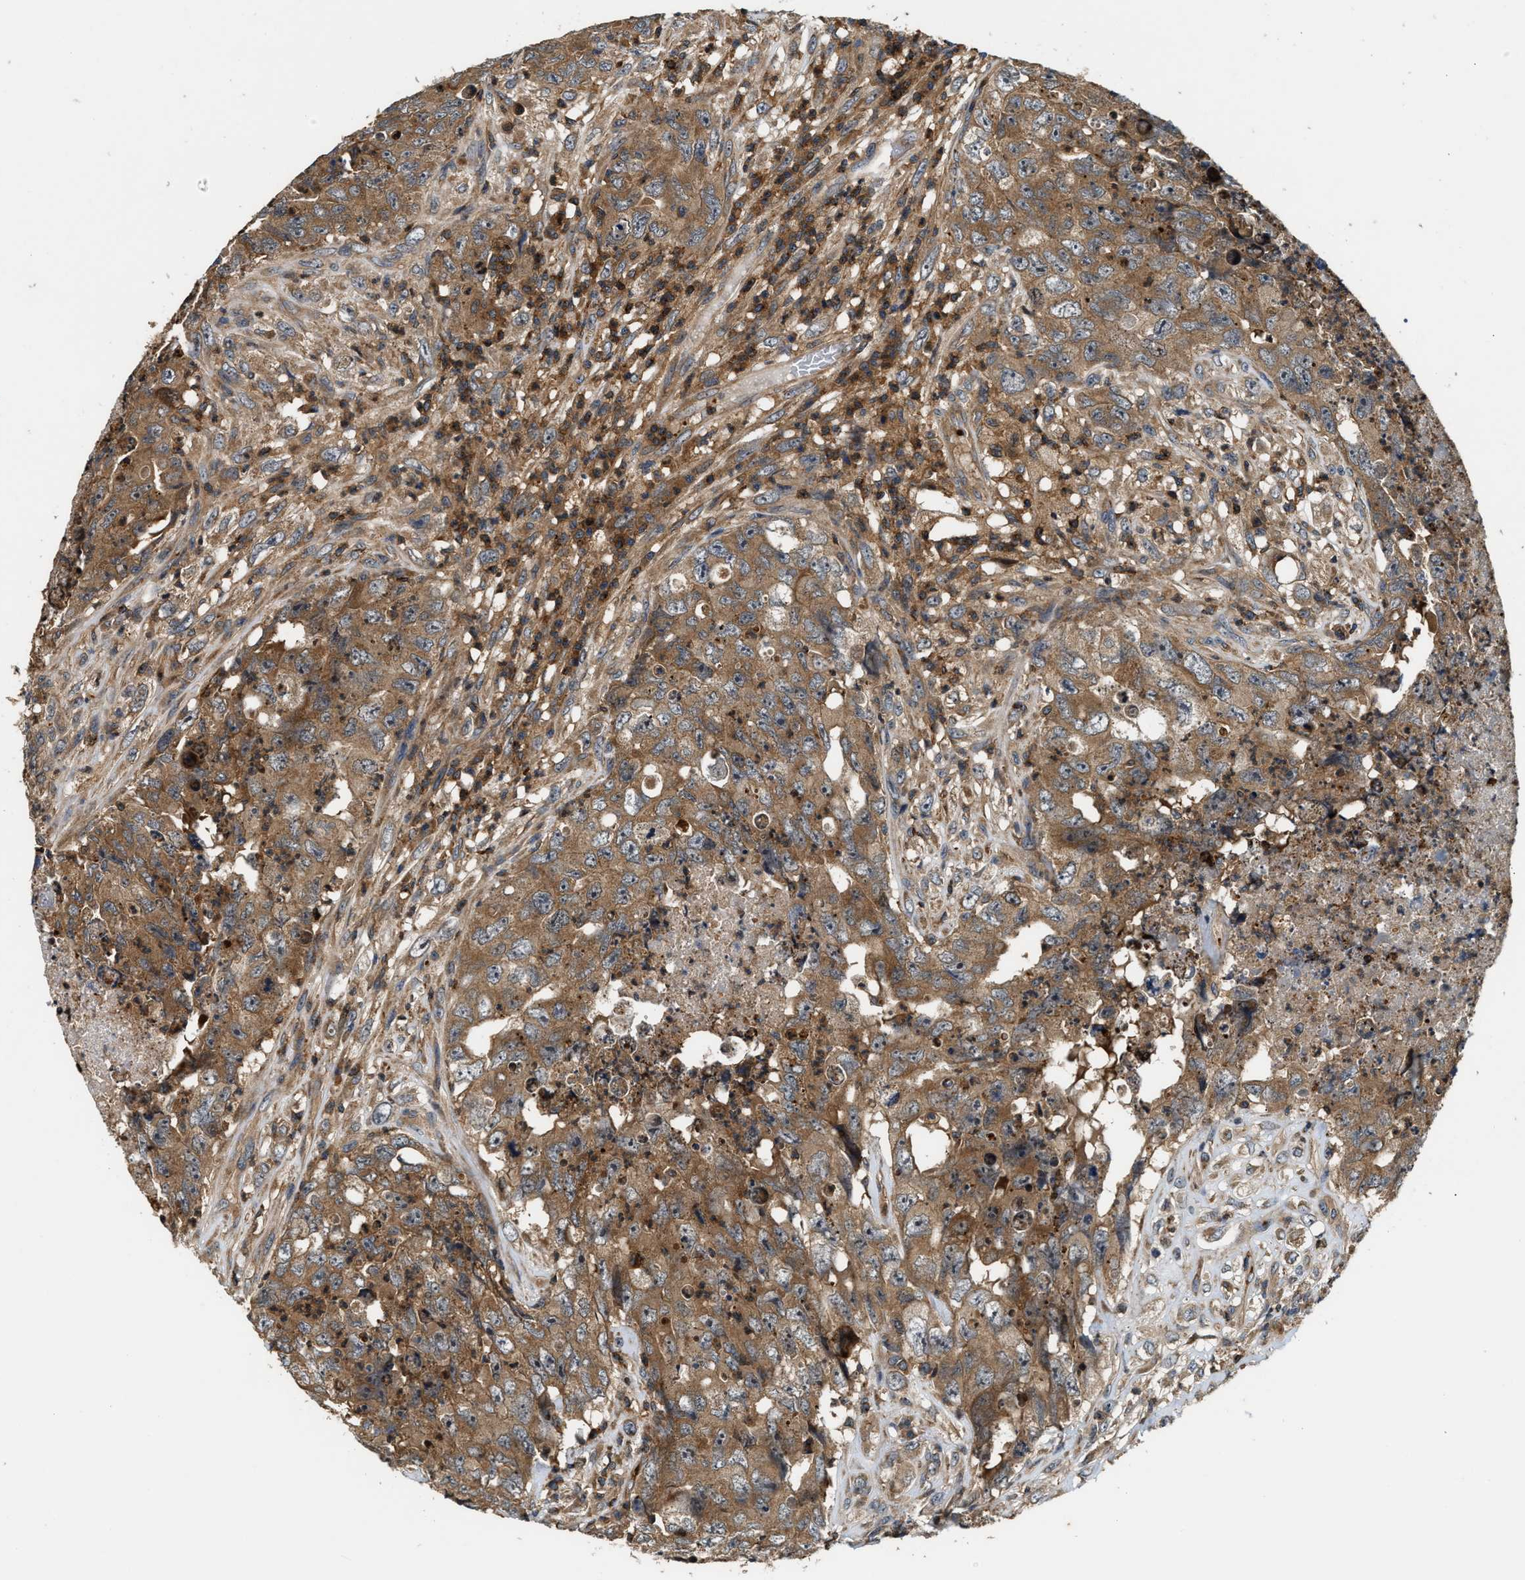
{"staining": {"intensity": "moderate", "quantity": ">75%", "location": "cytoplasmic/membranous"}, "tissue": "testis cancer", "cell_type": "Tumor cells", "image_type": "cancer", "snomed": [{"axis": "morphology", "description": "Carcinoma, Embryonal, NOS"}, {"axis": "topography", "description": "Testis"}], "caption": "IHC photomicrograph of neoplastic tissue: human testis embryonal carcinoma stained using immunohistochemistry exhibits medium levels of moderate protein expression localized specifically in the cytoplasmic/membranous of tumor cells, appearing as a cytoplasmic/membranous brown color.", "gene": "SNX5", "patient": {"sex": "male", "age": 32}}